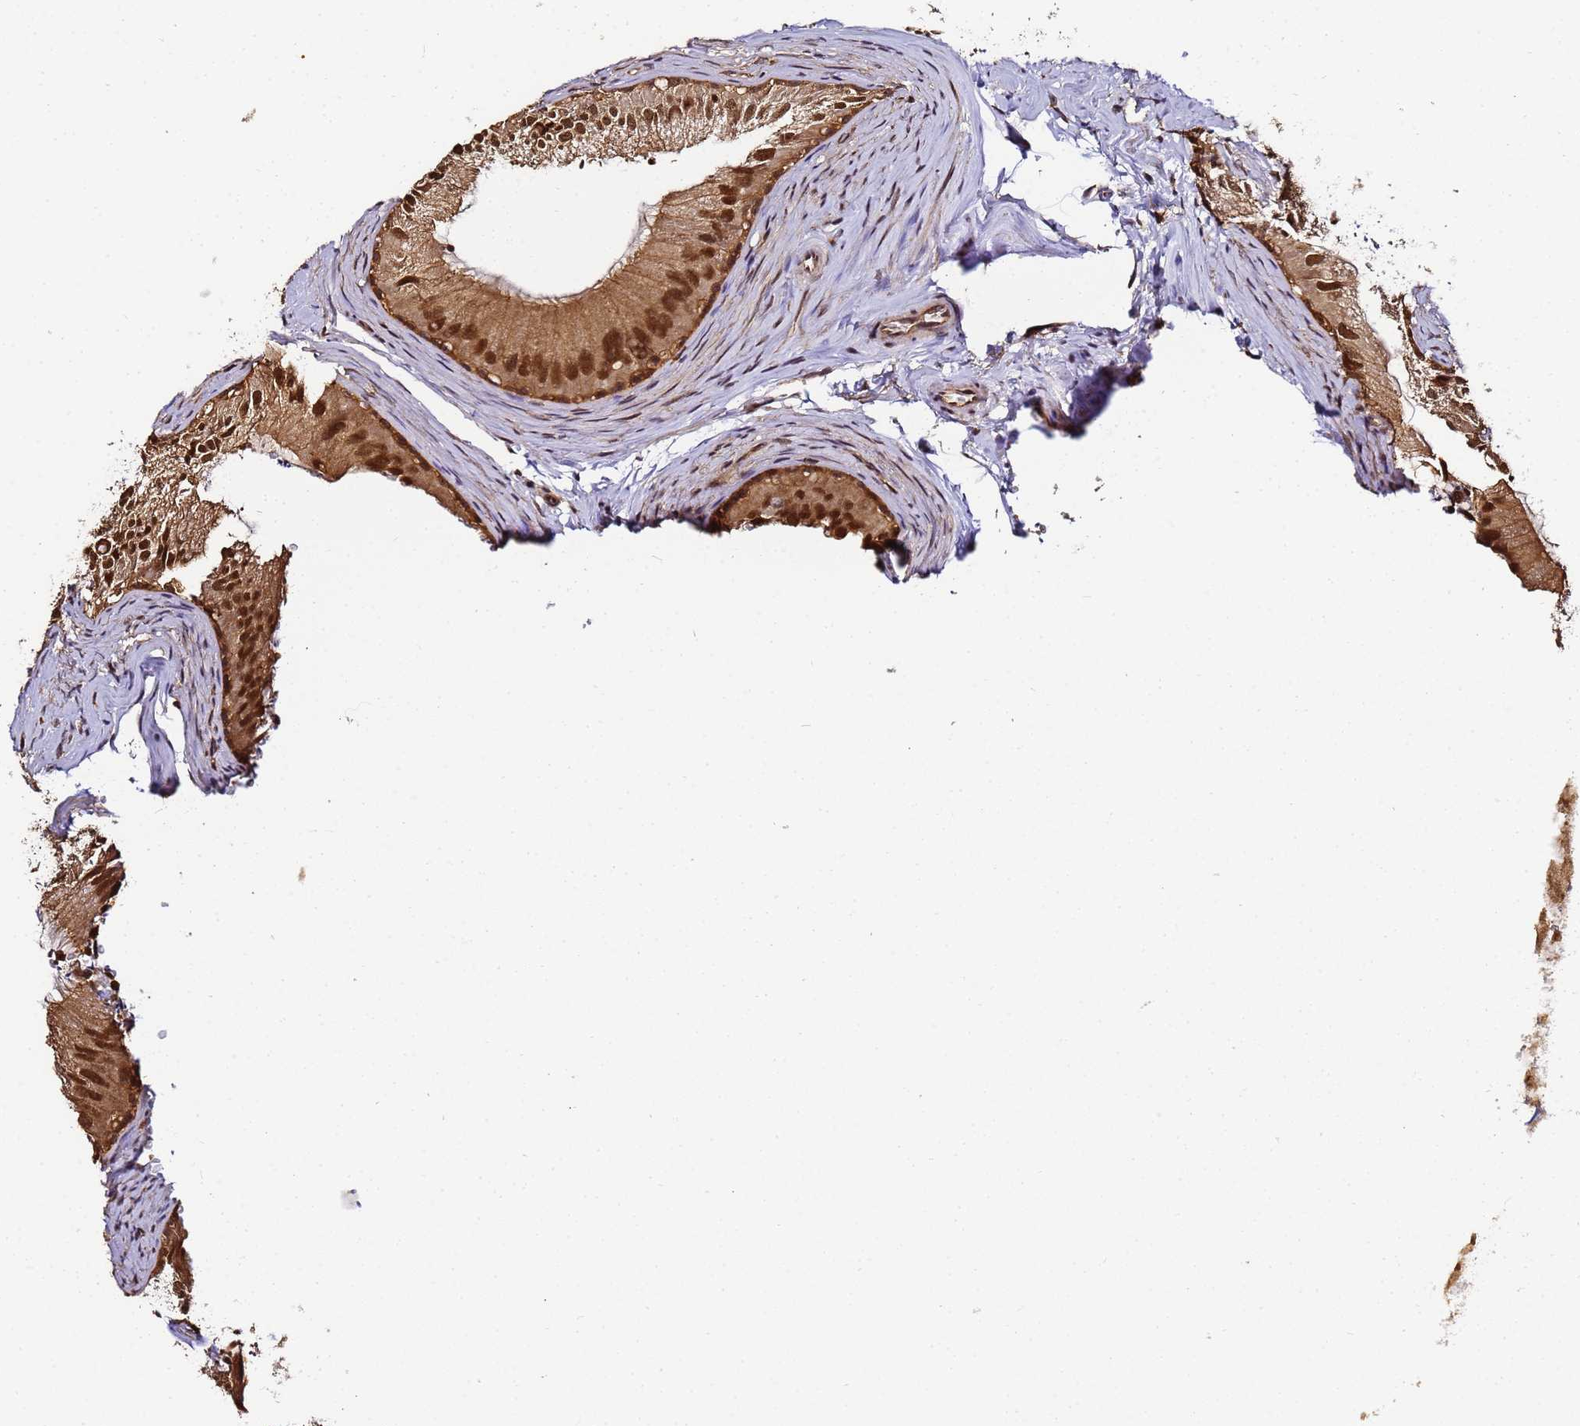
{"staining": {"intensity": "moderate", "quantity": ">75%", "location": "cytoplasmic/membranous,nuclear"}, "tissue": "epididymis", "cell_type": "Glandular cells", "image_type": "normal", "snomed": [{"axis": "morphology", "description": "Normal tissue, NOS"}, {"axis": "topography", "description": "Epididymis"}], "caption": "Epididymis was stained to show a protein in brown. There is medium levels of moderate cytoplasmic/membranous,nuclear expression in approximately >75% of glandular cells. (DAB = brown stain, brightfield microscopy at high magnification).", "gene": "PPP4C", "patient": {"sex": "male", "age": 46}}